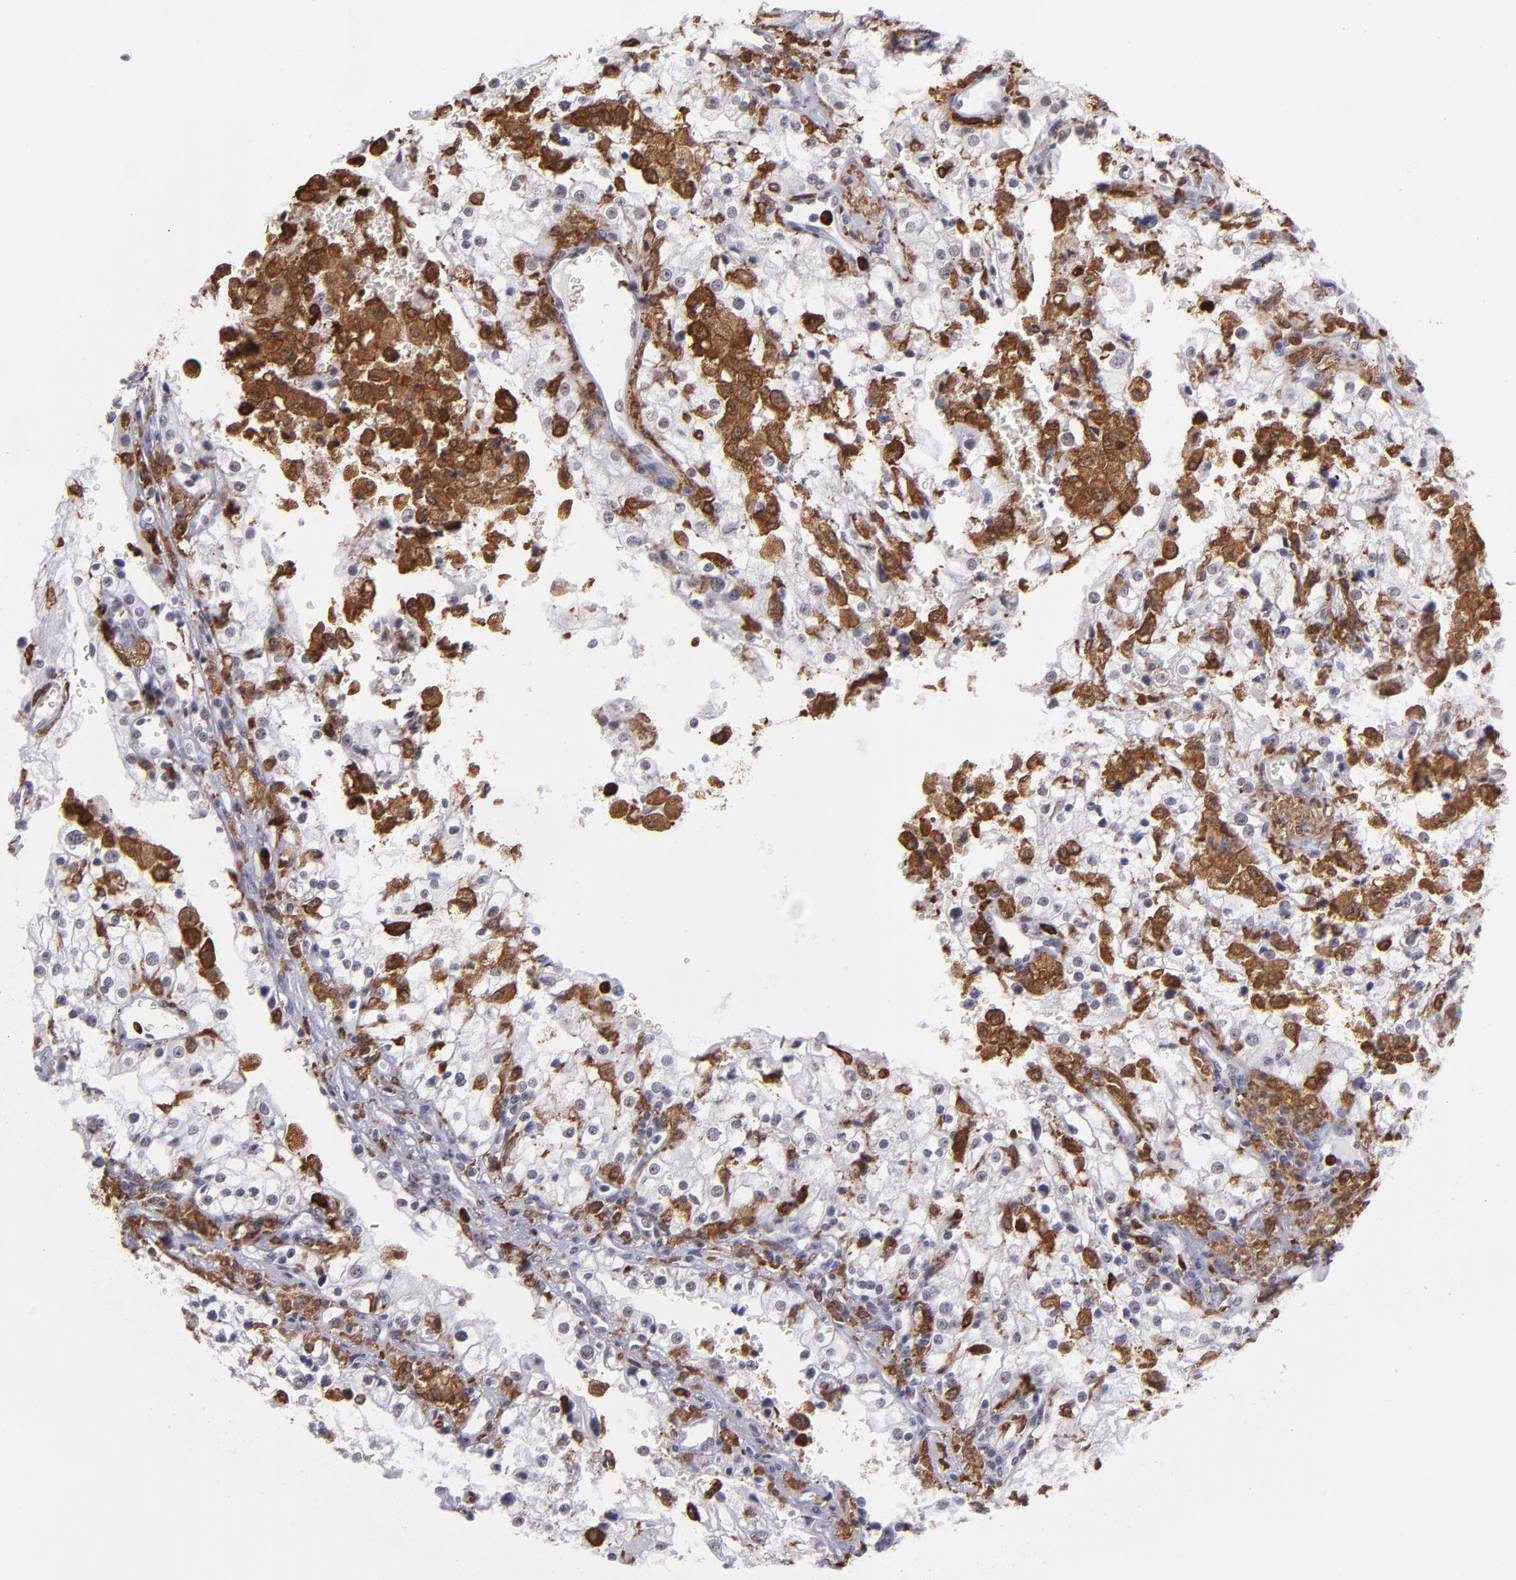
{"staining": {"intensity": "negative", "quantity": "none", "location": "none"}, "tissue": "renal cancer", "cell_type": "Tumor cells", "image_type": "cancer", "snomed": [{"axis": "morphology", "description": "Adenocarcinoma, NOS"}, {"axis": "topography", "description": "Kidney"}], "caption": "The photomicrograph displays no significant positivity in tumor cells of adenocarcinoma (renal).", "gene": "NCF2", "patient": {"sex": "female", "age": 74}}